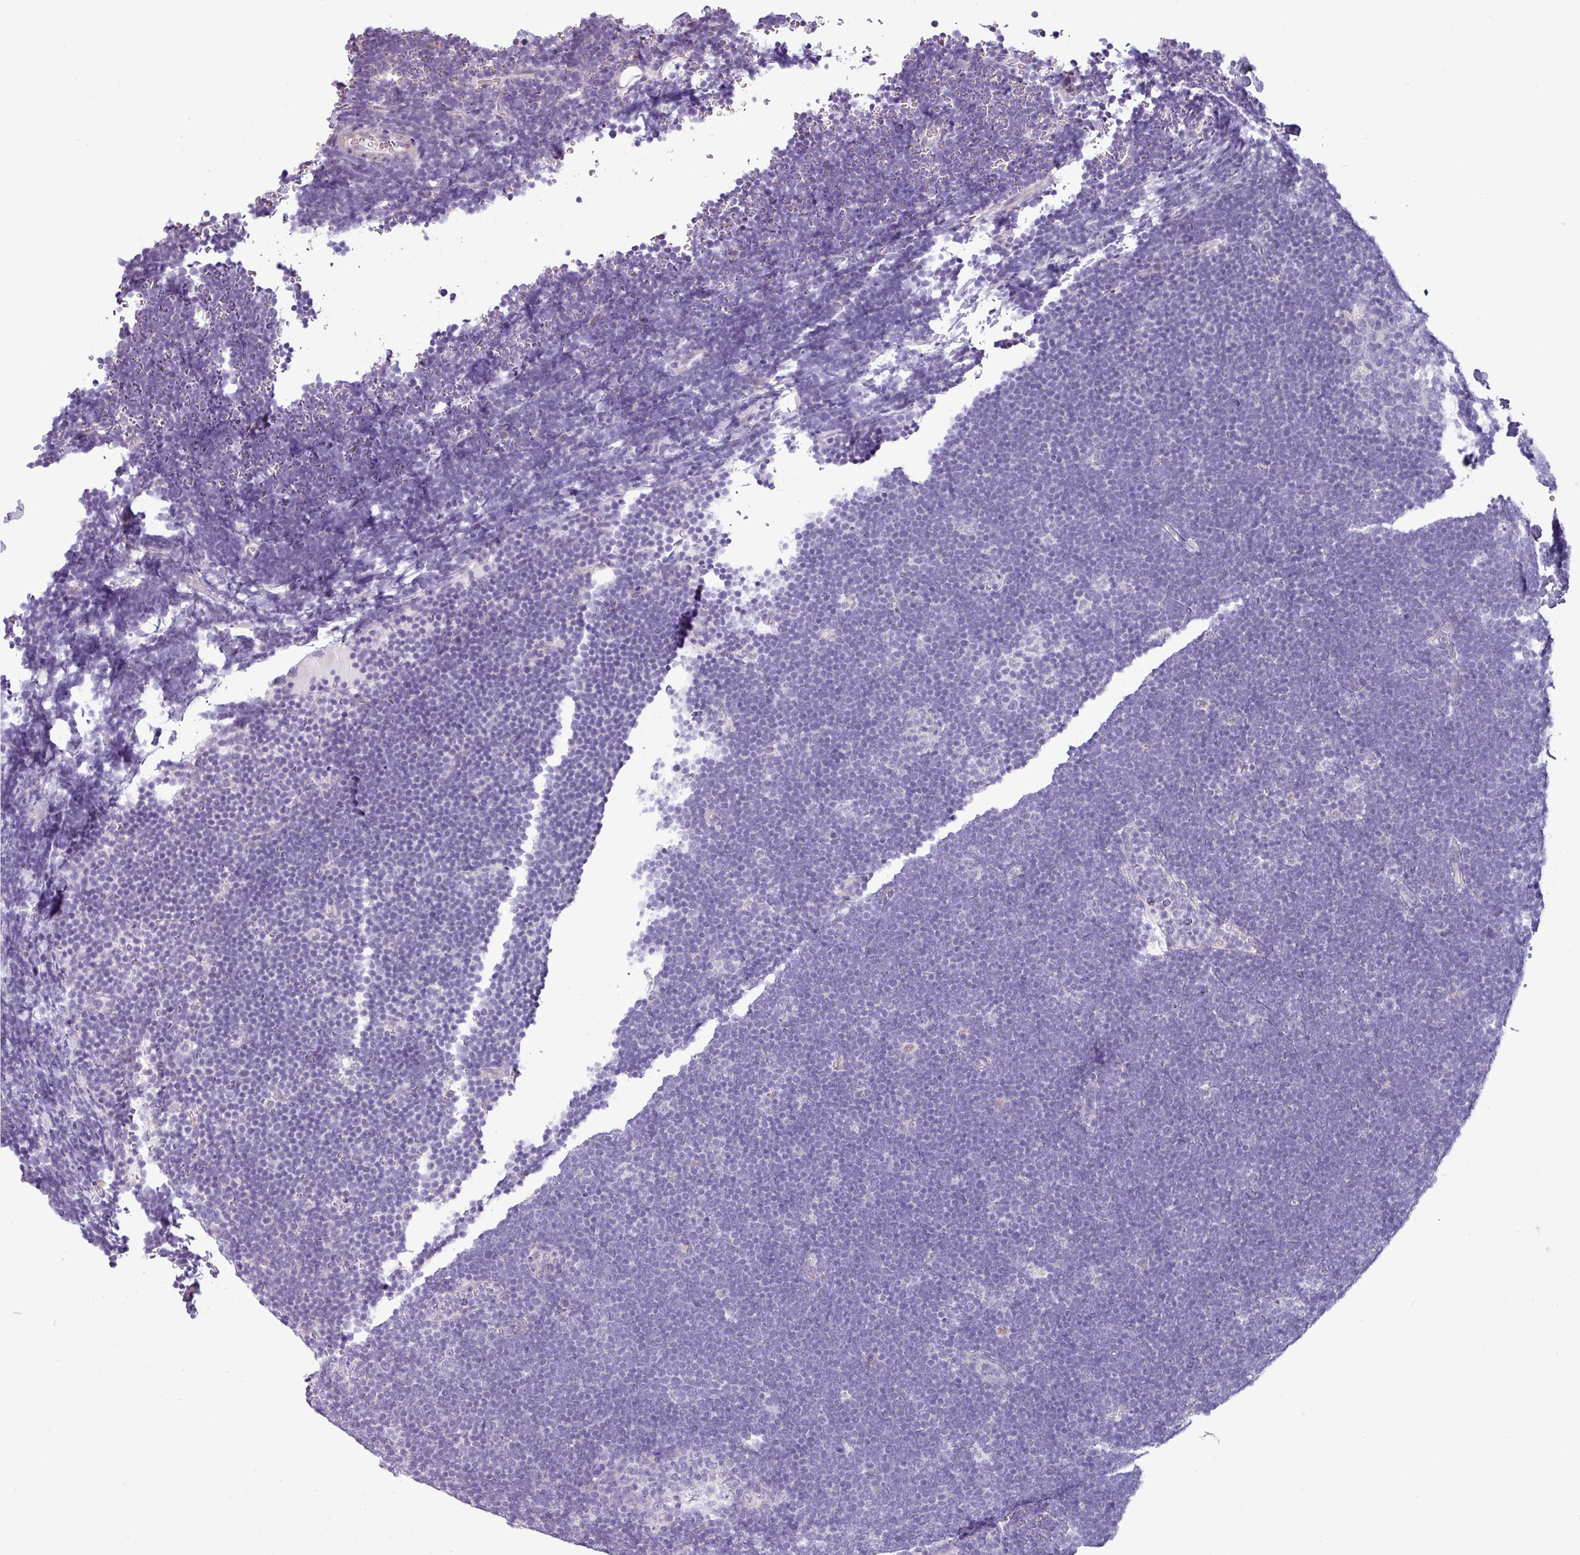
{"staining": {"intensity": "negative", "quantity": "none", "location": "none"}, "tissue": "lymphoma", "cell_type": "Tumor cells", "image_type": "cancer", "snomed": [{"axis": "morphology", "description": "Malignant lymphoma, non-Hodgkin's type, High grade"}, {"axis": "topography", "description": "Lymph node"}], "caption": "The image displays no staining of tumor cells in lymphoma.", "gene": "TOR1AIP2", "patient": {"sex": "male", "age": 13}}